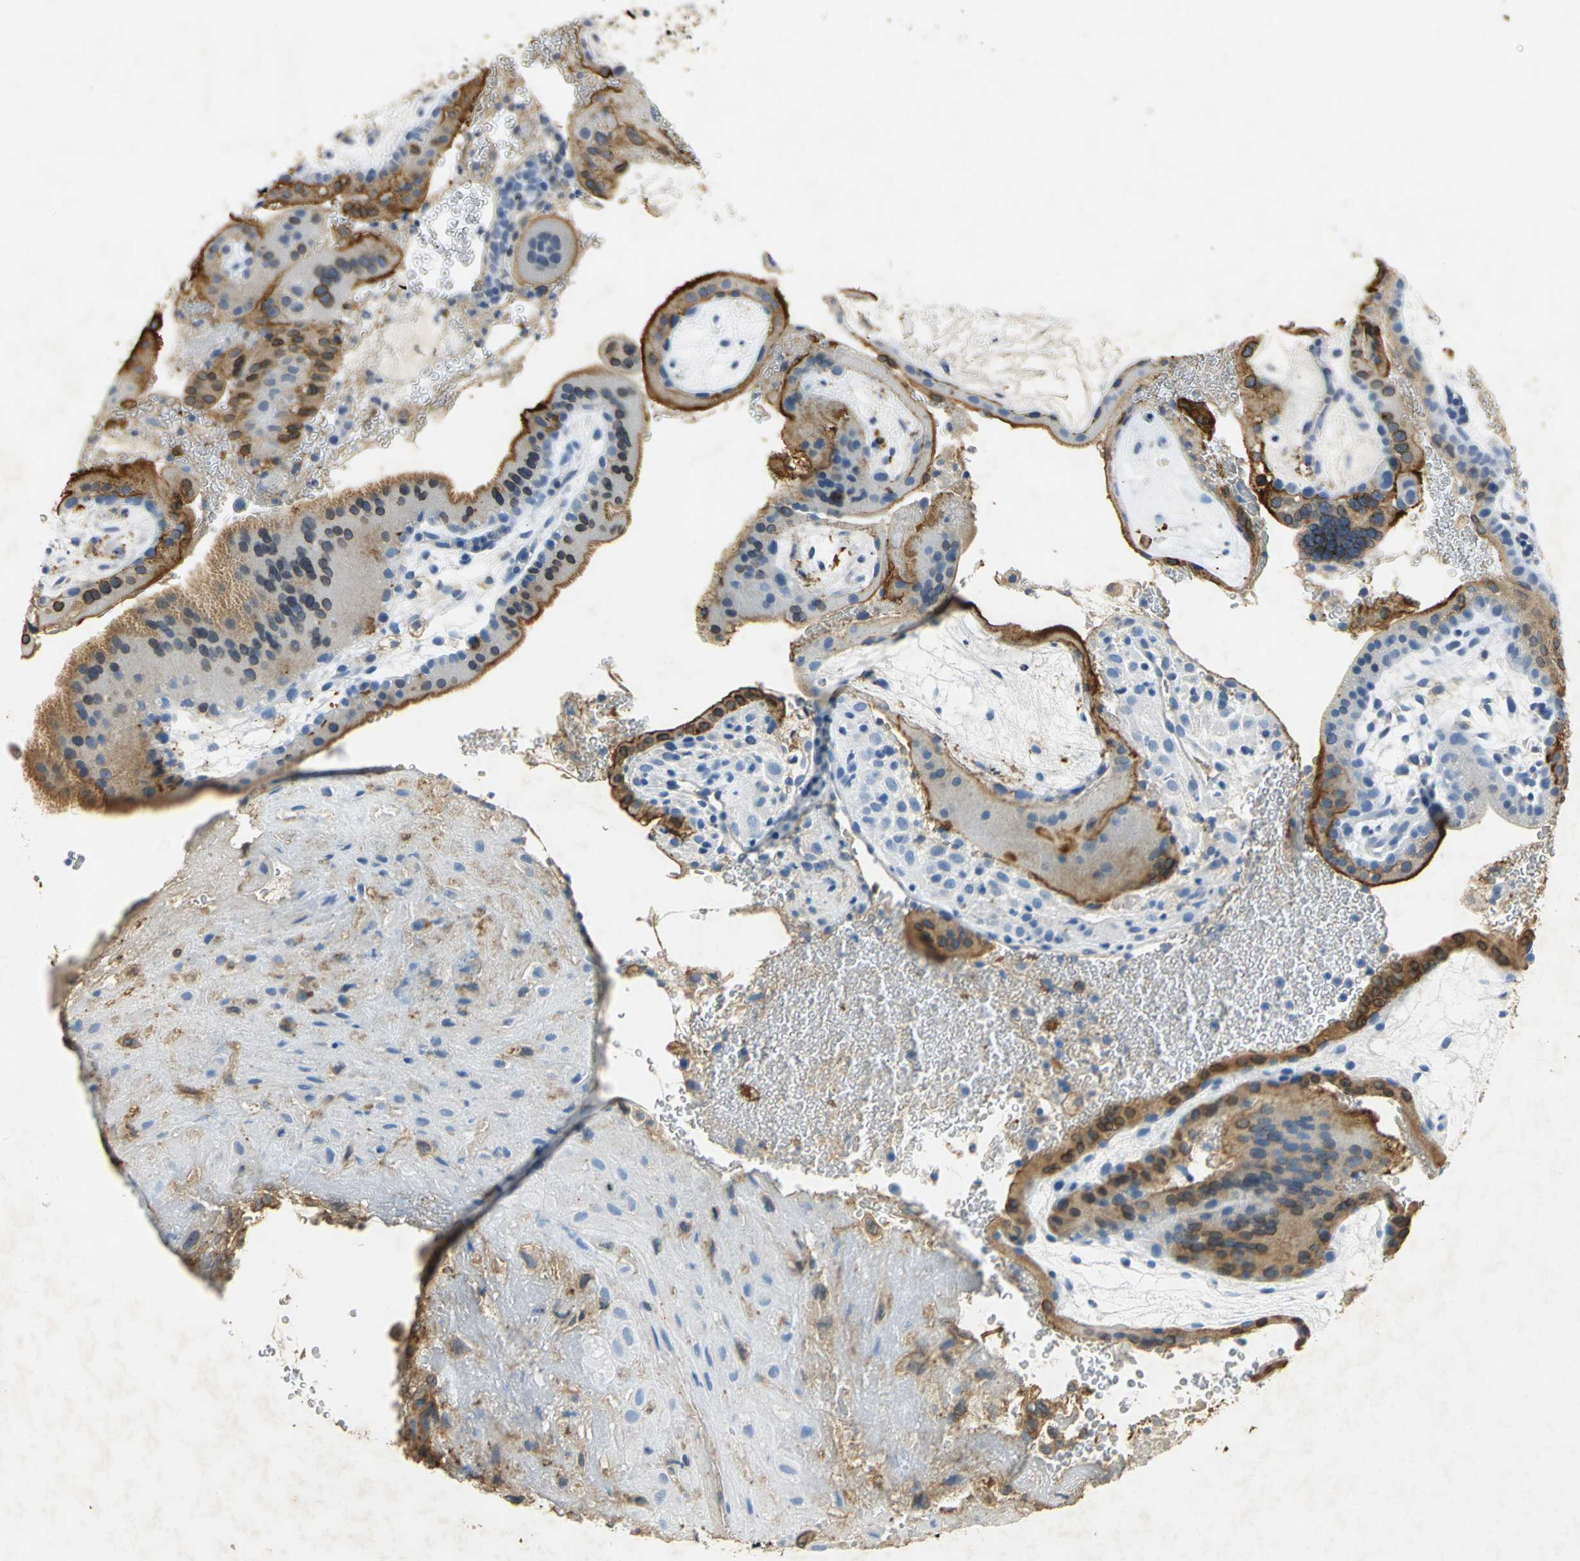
{"staining": {"intensity": "negative", "quantity": "none", "location": "none"}, "tissue": "placenta", "cell_type": "Decidual cells", "image_type": "normal", "snomed": [{"axis": "morphology", "description": "Normal tissue, NOS"}, {"axis": "topography", "description": "Placenta"}], "caption": "The photomicrograph demonstrates no significant expression in decidual cells of placenta. (Brightfield microscopy of DAB (3,3'-diaminobenzidine) IHC at high magnification).", "gene": "ANXA4", "patient": {"sex": "female", "age": 19}}